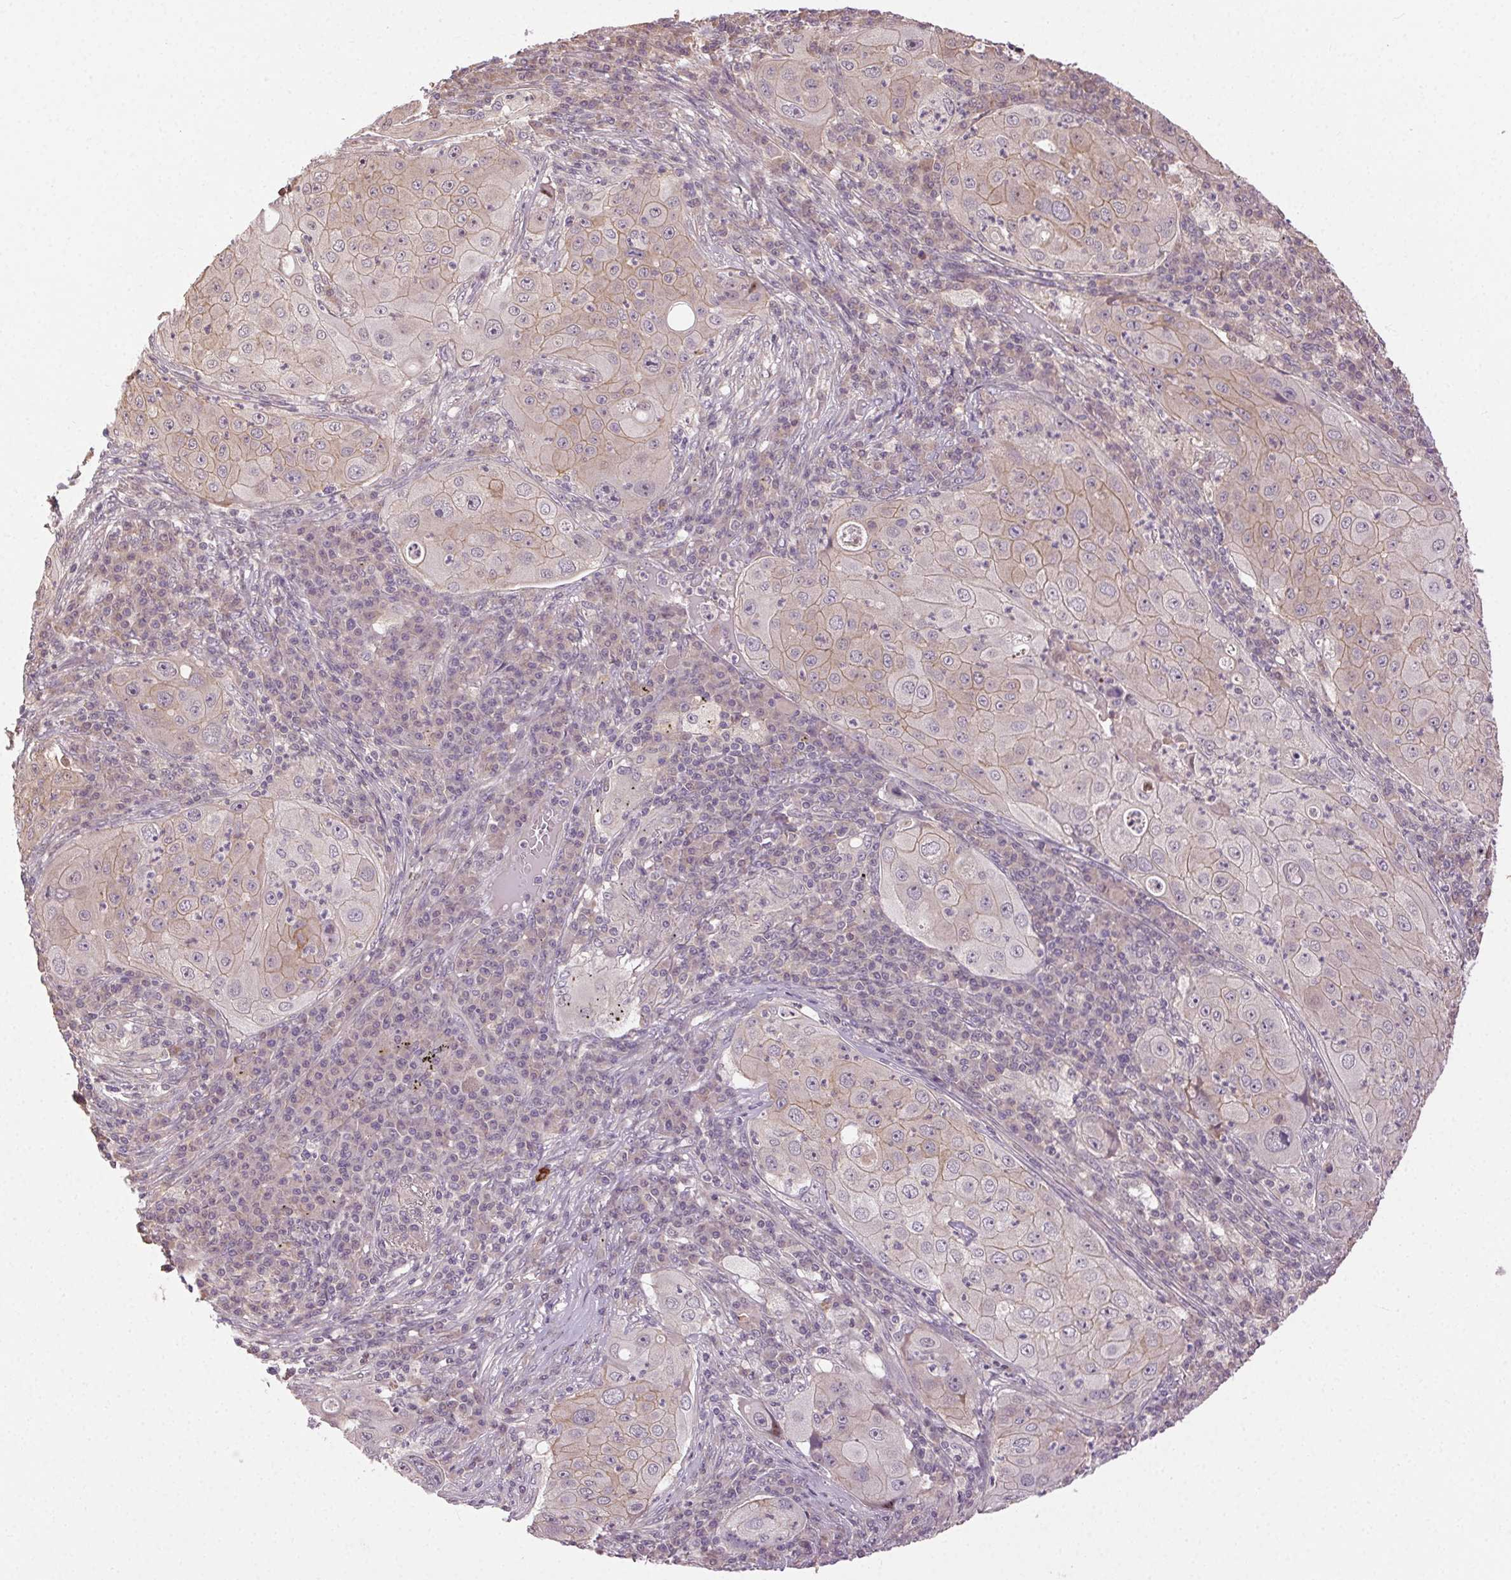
{"staining": {"intensity": "weak", "quantity": "<25%", "location": "cytoplasmic/membranous"}, "tissue": "lung cancer", "cell_type": "Tumor cells", "image_type": "cancer", "snomed": [{"axis": "morphology", "description": "Squamous cell carcinoma, NOS"}, {"axis": "topography", "description": "Lung"}], "caption": "Immunohistochemical staining of human squamous cell carcinoma (lung) reveals no significant expression in tumor cells.", "gene": "ATP1B3", "patient": {"sex": "female", "age": 59}}